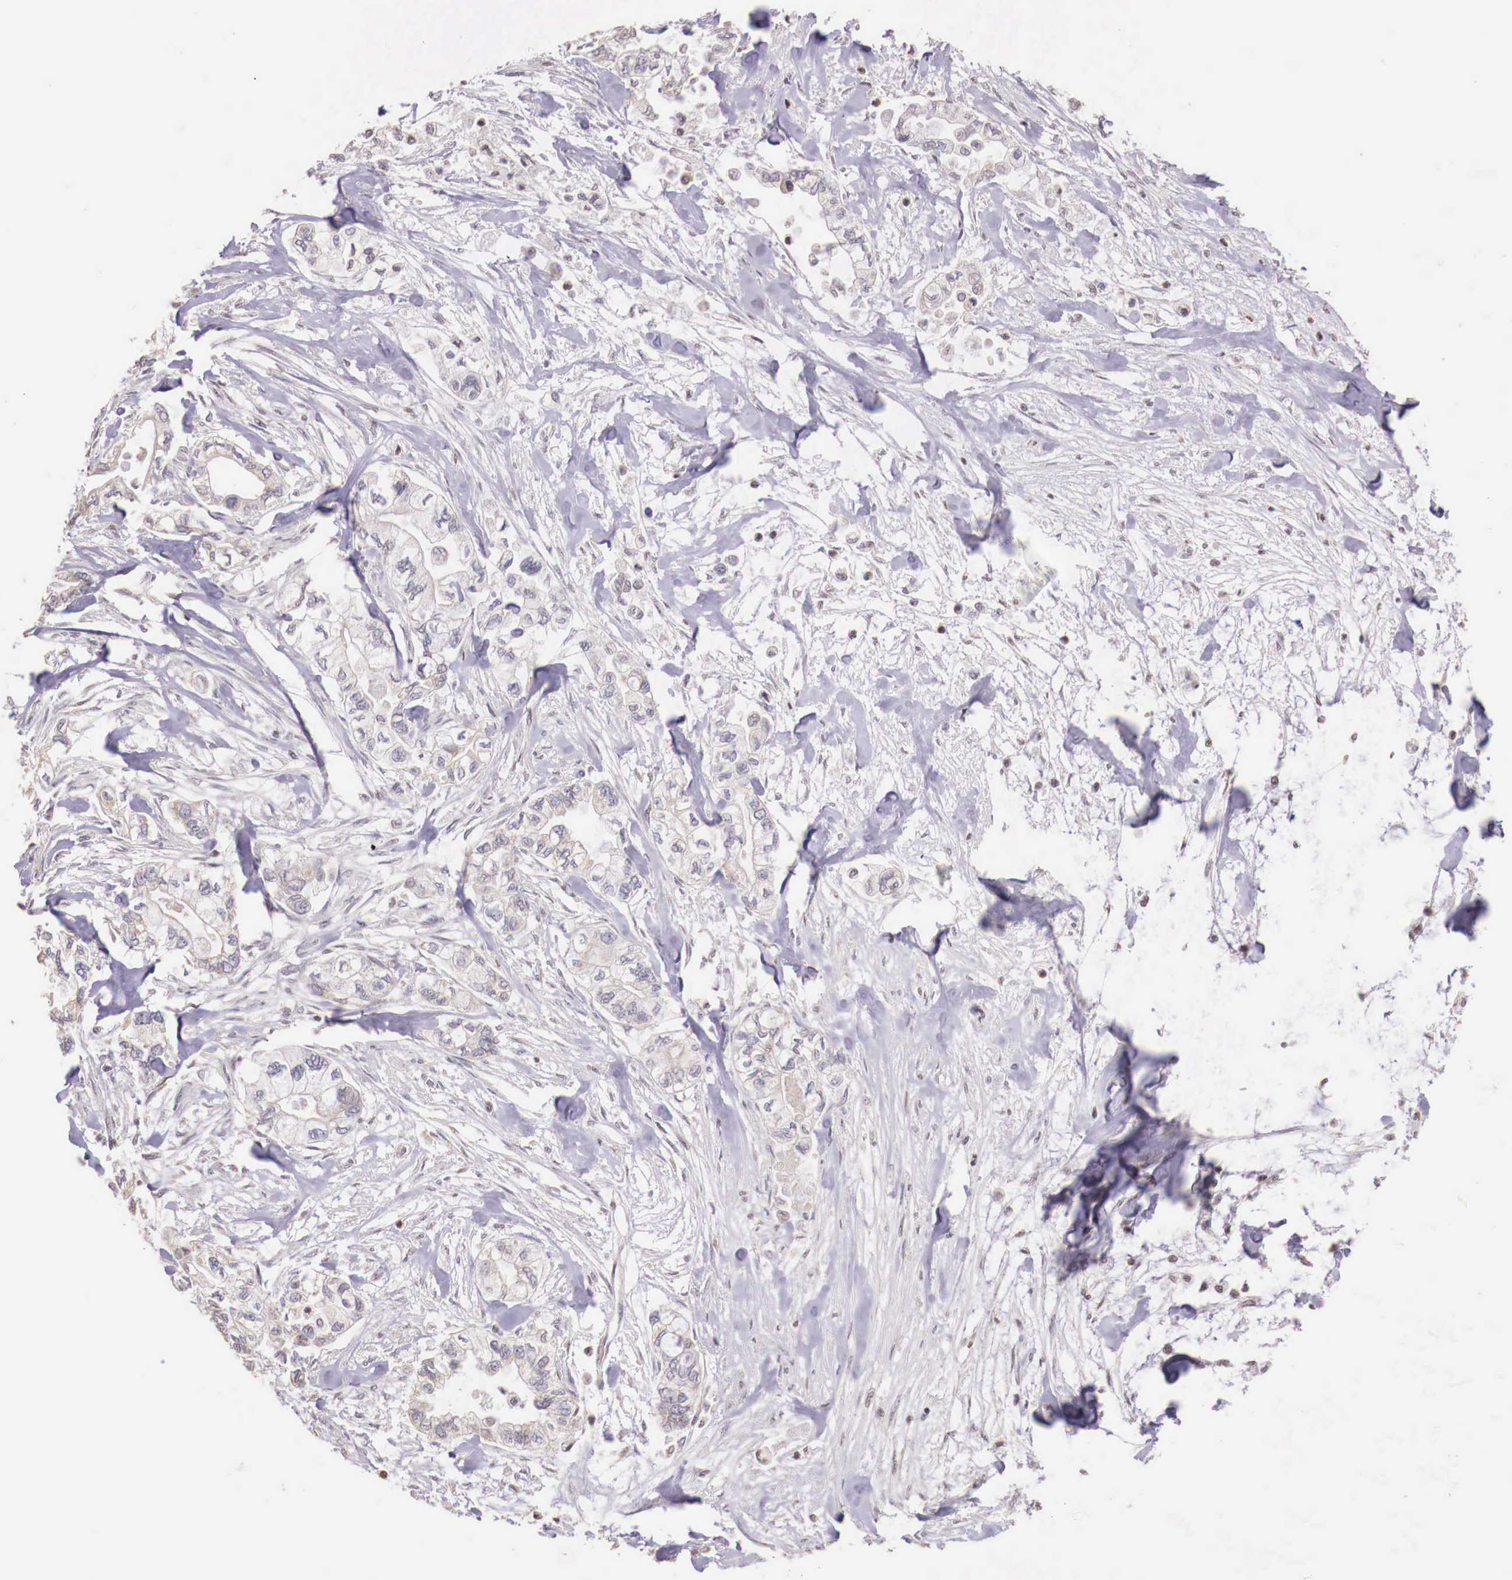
{"staining": {"intensity": "negative", "quantity": "none", "location": "none"}, "tissue": "pancreatic cancer", "cell_type": "Tumor cells", "image_type": "cancer", "snomed": [{"axis": "morphology", "description": "Adenocarcinoma, NOS"}, {"axis": "topography", "description": "Pancreas"}], "caption": "An immunohistochemistry photomicrograph of pancreatic adenocarcinoma is shown. There is no staining in tumor cells of pancreatic adenocarcinoma. (DAB (3,3'-diaminobenzidine) immunohistochemistry (IHC) visualized using brightfield microscopy, high magnification).", "gene": "SP1", "patient": {"sex": "male", "age": 79}}